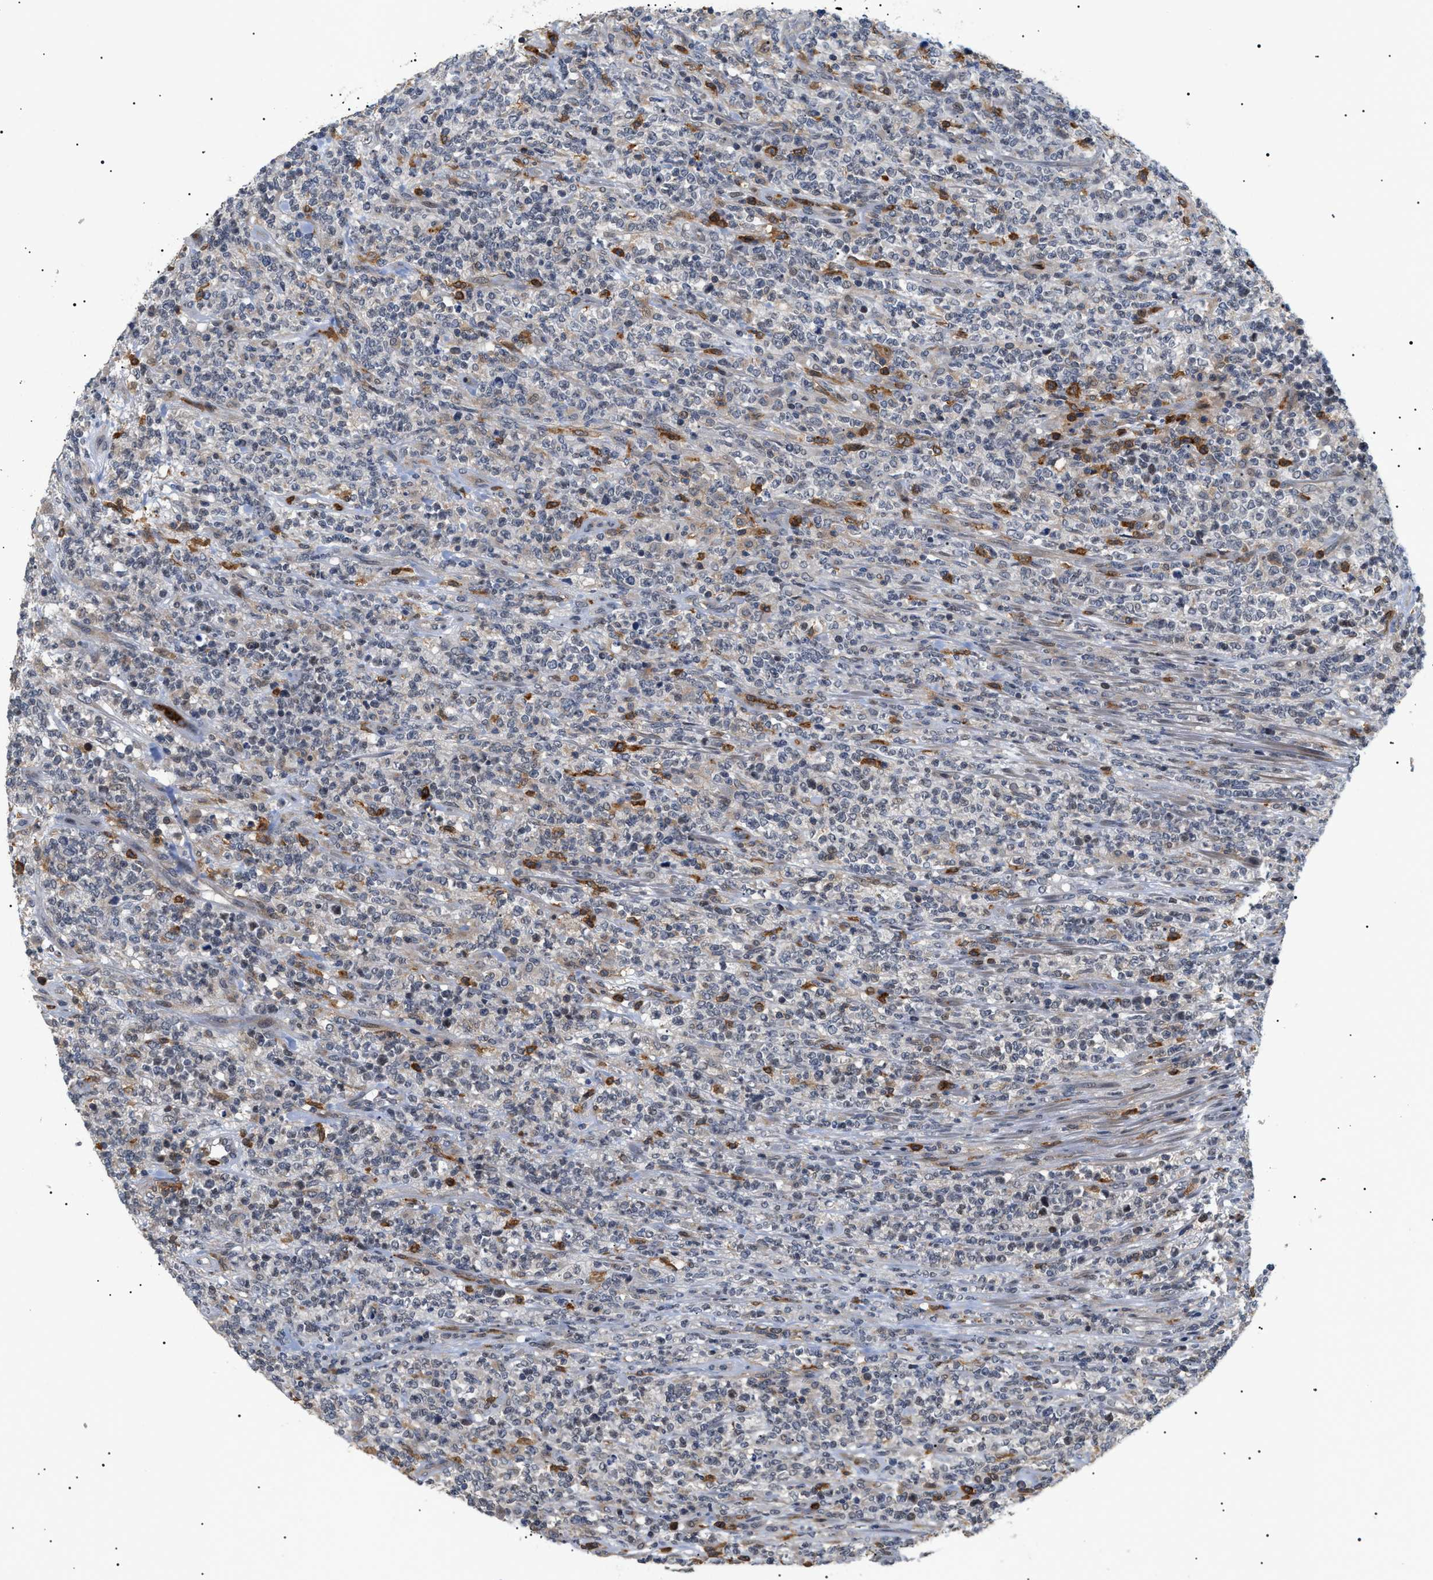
{"staining": {"intensity": "negative", "quantity": "none", "location": "none"}, "tissue": "lymphoma", "cell_type": "Tumor cells", "image_type": "cancer", "snomed": [{"axis": "morphology", "description": "Malignant lymphoma, non-Hodgkin's type, High grade"}, {"axis": "topography", "description": "Soft tissue"}], "caption": "High power microscopy micrograph of an immunohistochemistry (IHC) photomicrograph of lymphoma, revealing no significant expression in tumor cells. (Stains: DAB immunohistochemistry (IHC) with hematoxylin counter stain, Microscopy: brightfield microscopy at high magnification).", "gene": "CD300A", "patient": {"sex": "male", "age": 18}}